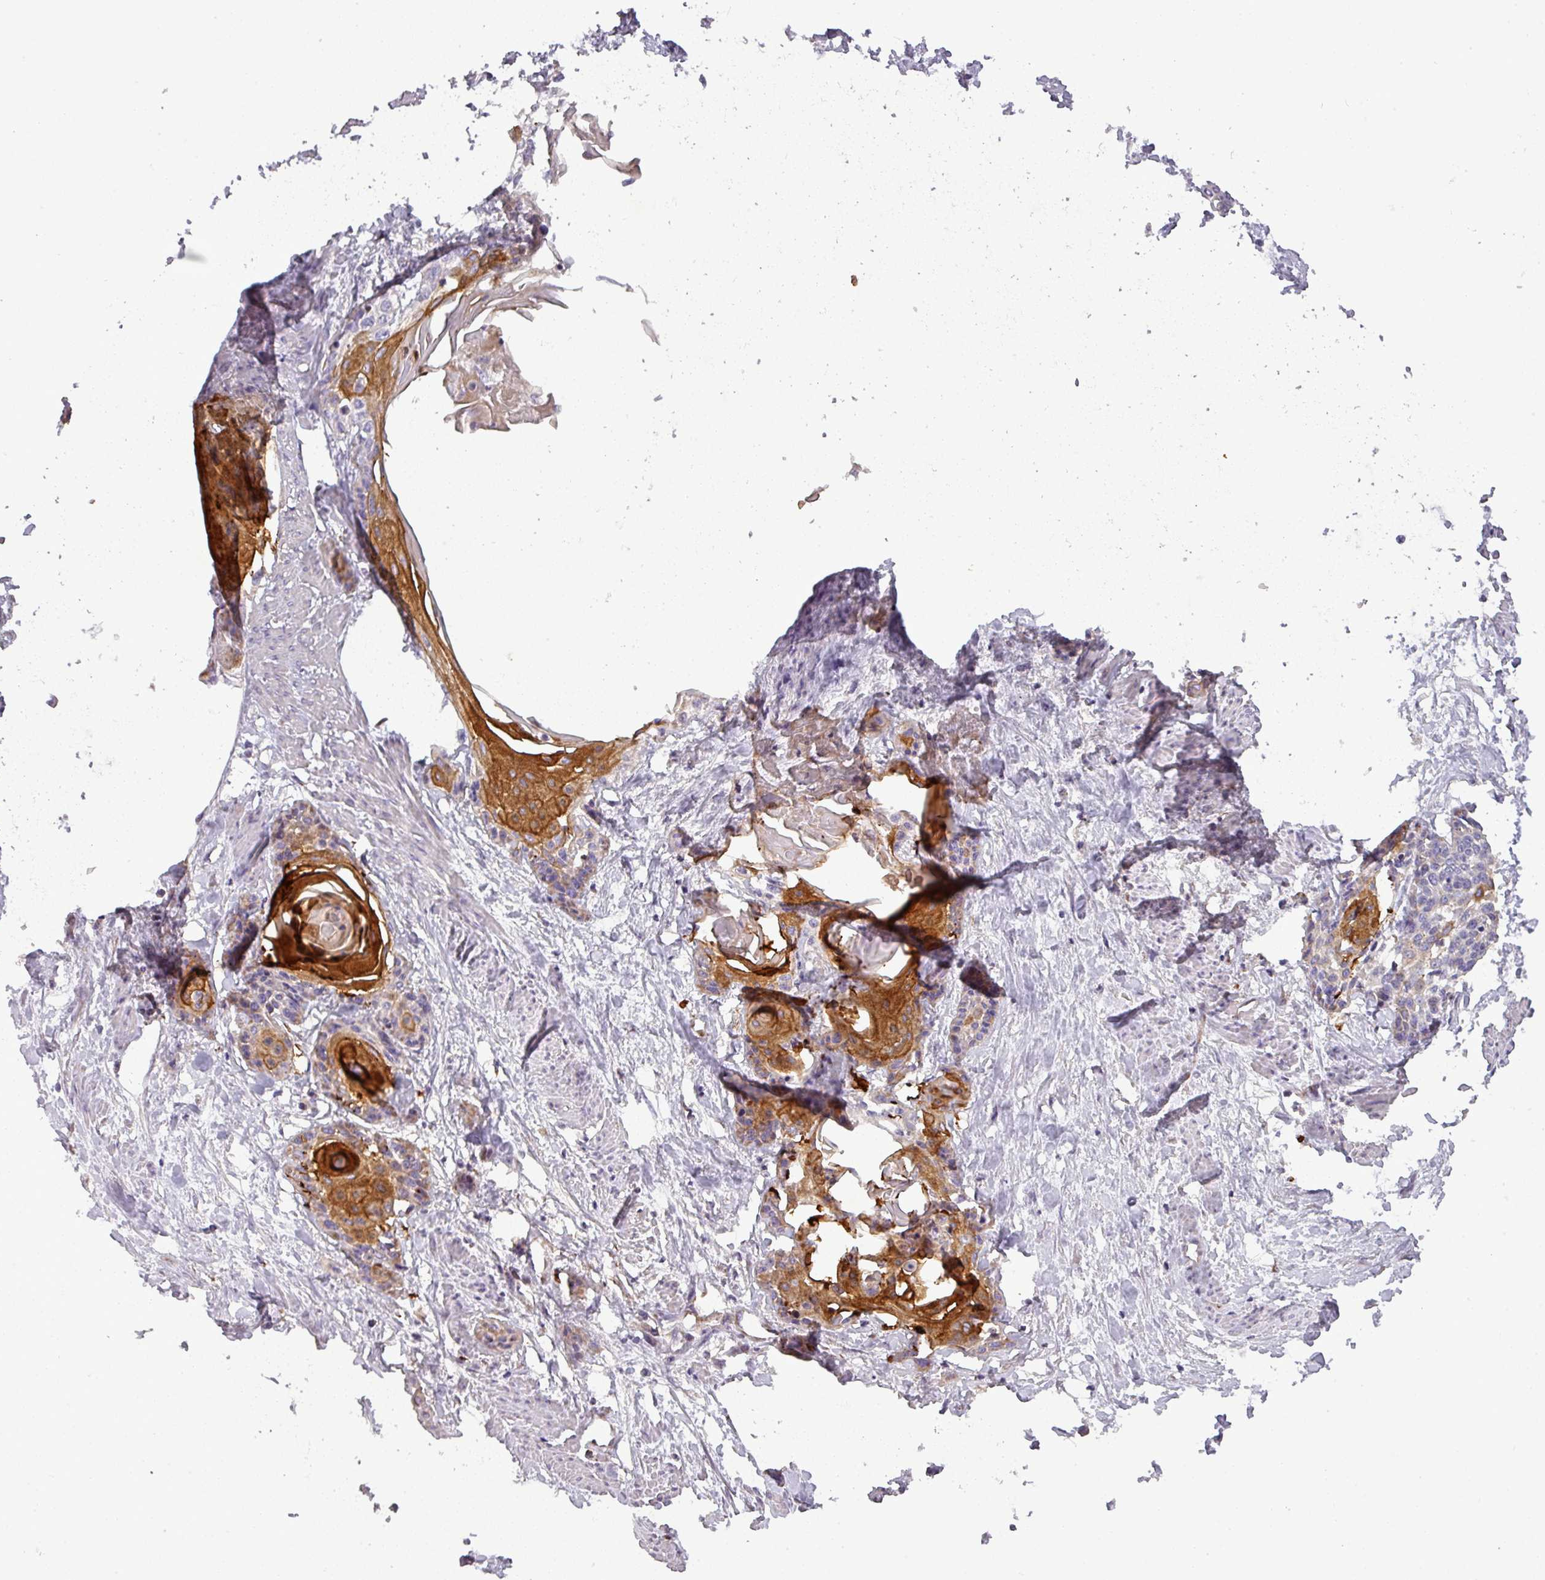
{"staining": {"intensity": "moderate", "quantity": "25%-75%", "location": "cytoplasmic/membranous"}, "tissue": "cervical cancer", "cell_type": "Tumor cells", "image_type": "cancer", "snomed": [{"axis": "morphology", "description": "Squamous cell carcinoma, NOS"}, {"axis": "topography", "description": "Cervix"}], "caption": "About 25%-75% of tumor cells in human cervical cancer (squamous cell carcinoma) exhibit moderate cytoplasmic/membranous protein expression as visualized by brown immunohistochemical staining.", "gene": "PNMA6A", "patient": {"sex": "female", "age": 57}}